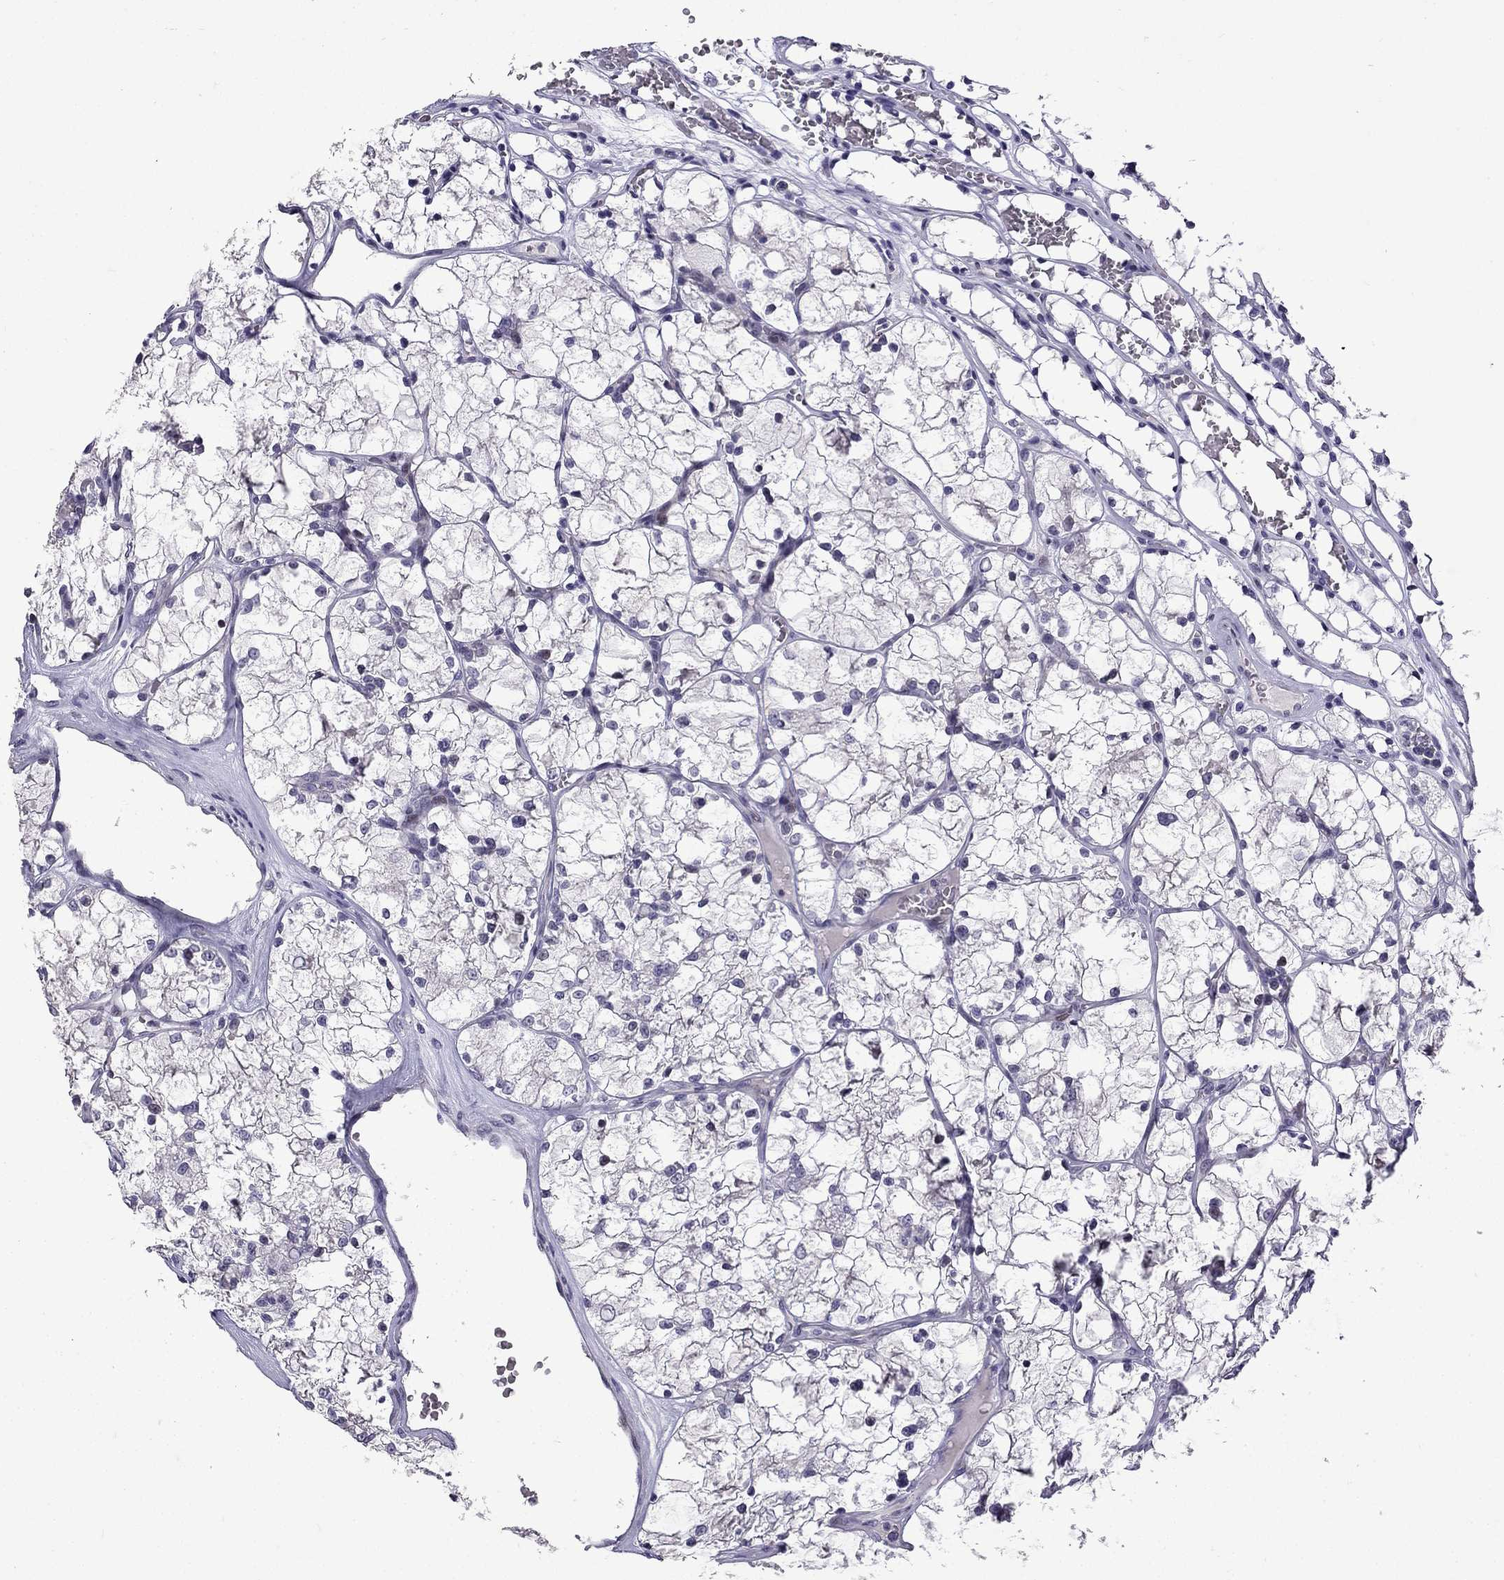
{"staining": {"intensity": "negative", "quantity": "none", "location": "none"}, "tissue": "renal cancer", "cell_type": "Tumor cells", "image_type": "cancer", "snomed": [{"axis": "morphology", "description": "Adenocarcinoma, NOS"}, {"axis": "topography", "description": "Kidney"}], "caption": "IHC photomicrograph of human renal cancer stained for a protein (brown), which demonstrates no positivity in tumor cells. (DAB immunohistochemistry, high magnification).", "gene": "TTN", "patient": {"sex": "female", "age": 69}}